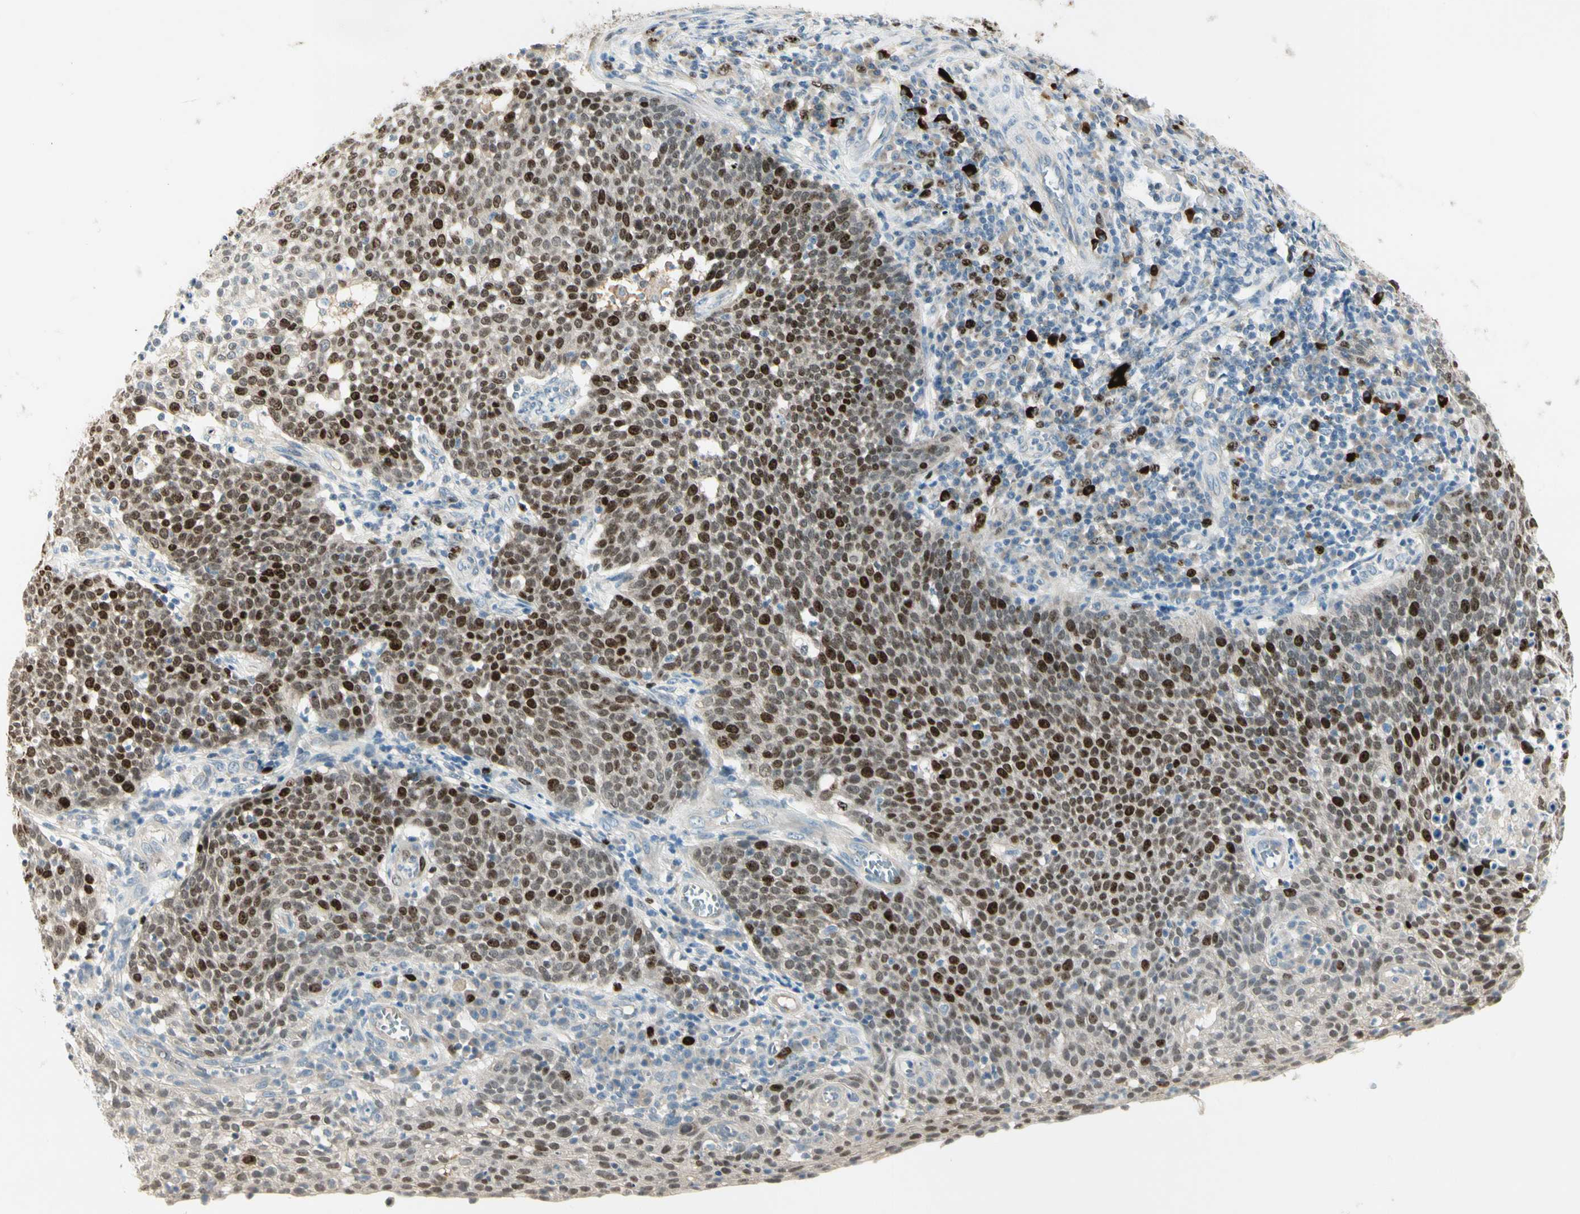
{"staining": {"intensity": "strong", "quantity": ">75%", "location": "nuclear"}, "tissue": "cervical cancer", "cell_type": "Tumor cells", "image_type": "cancer", "snomed": [{"axis": "morphology", "description": "Squamous cell carcinoma, NOS"}, {"axis": "topography", "description": "Cervix"}], "caption": "A high amount of strong nuclear expression is identified in approximately >75% of tumor cells in squamous cell carcinoma (cervical) tissue.", "gene": "PITX1", "patient": {"sex": "female", "age": 34}}